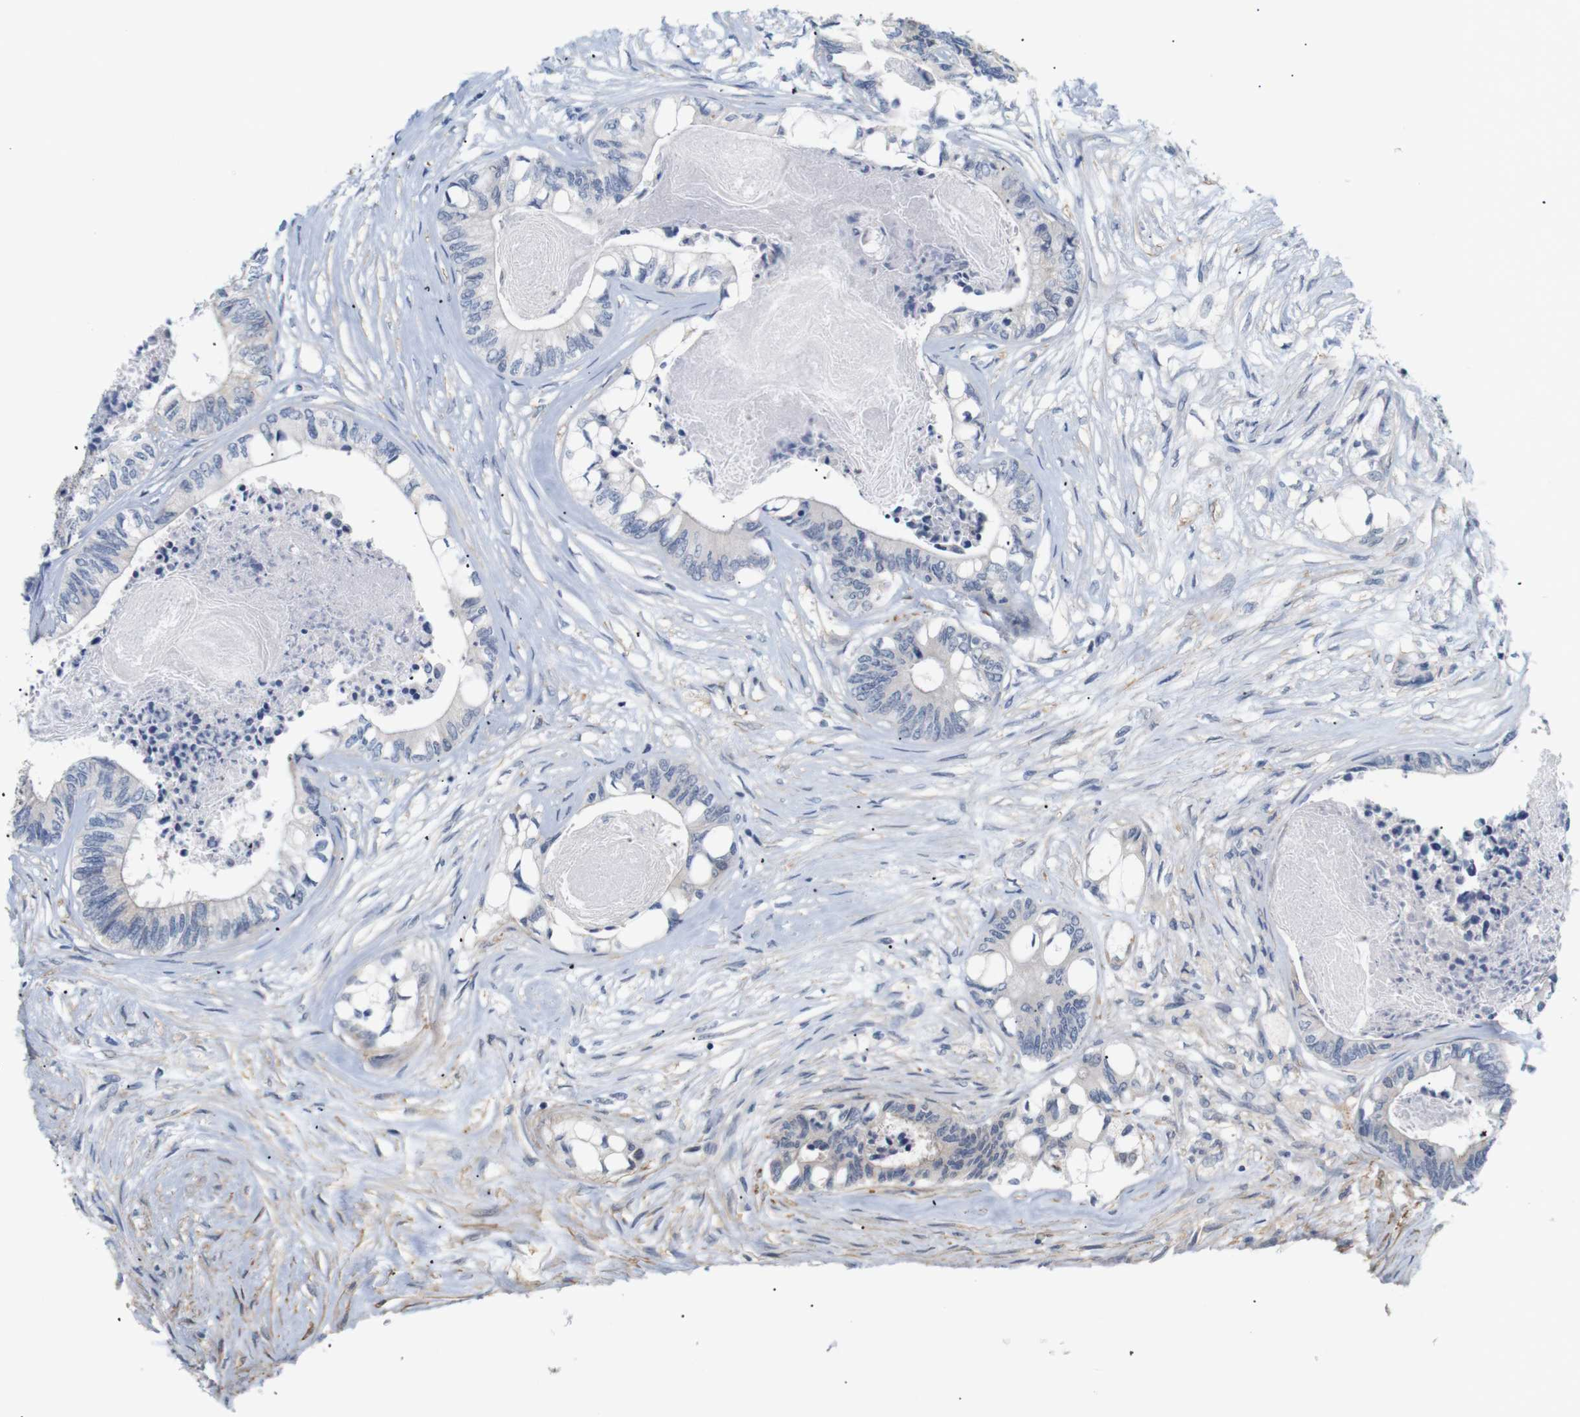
{"staining": {"intensity": "negative", "quantity": "none", "location": "none"}, "tissue": "colorectal cancer", "cell_type": "Tumor cells", "image_type": "cancer", "snomed": [{"axis": "morphology", "description": "Adenocarcinoma, NOS"}, {"axis": "topography", "description": "Rectum"}], "caption": "An image of human colorectal cancer is negative for staining in tumor cells.", "gene": "STMN3", "patient": {"sex": "male", "age": 63}}